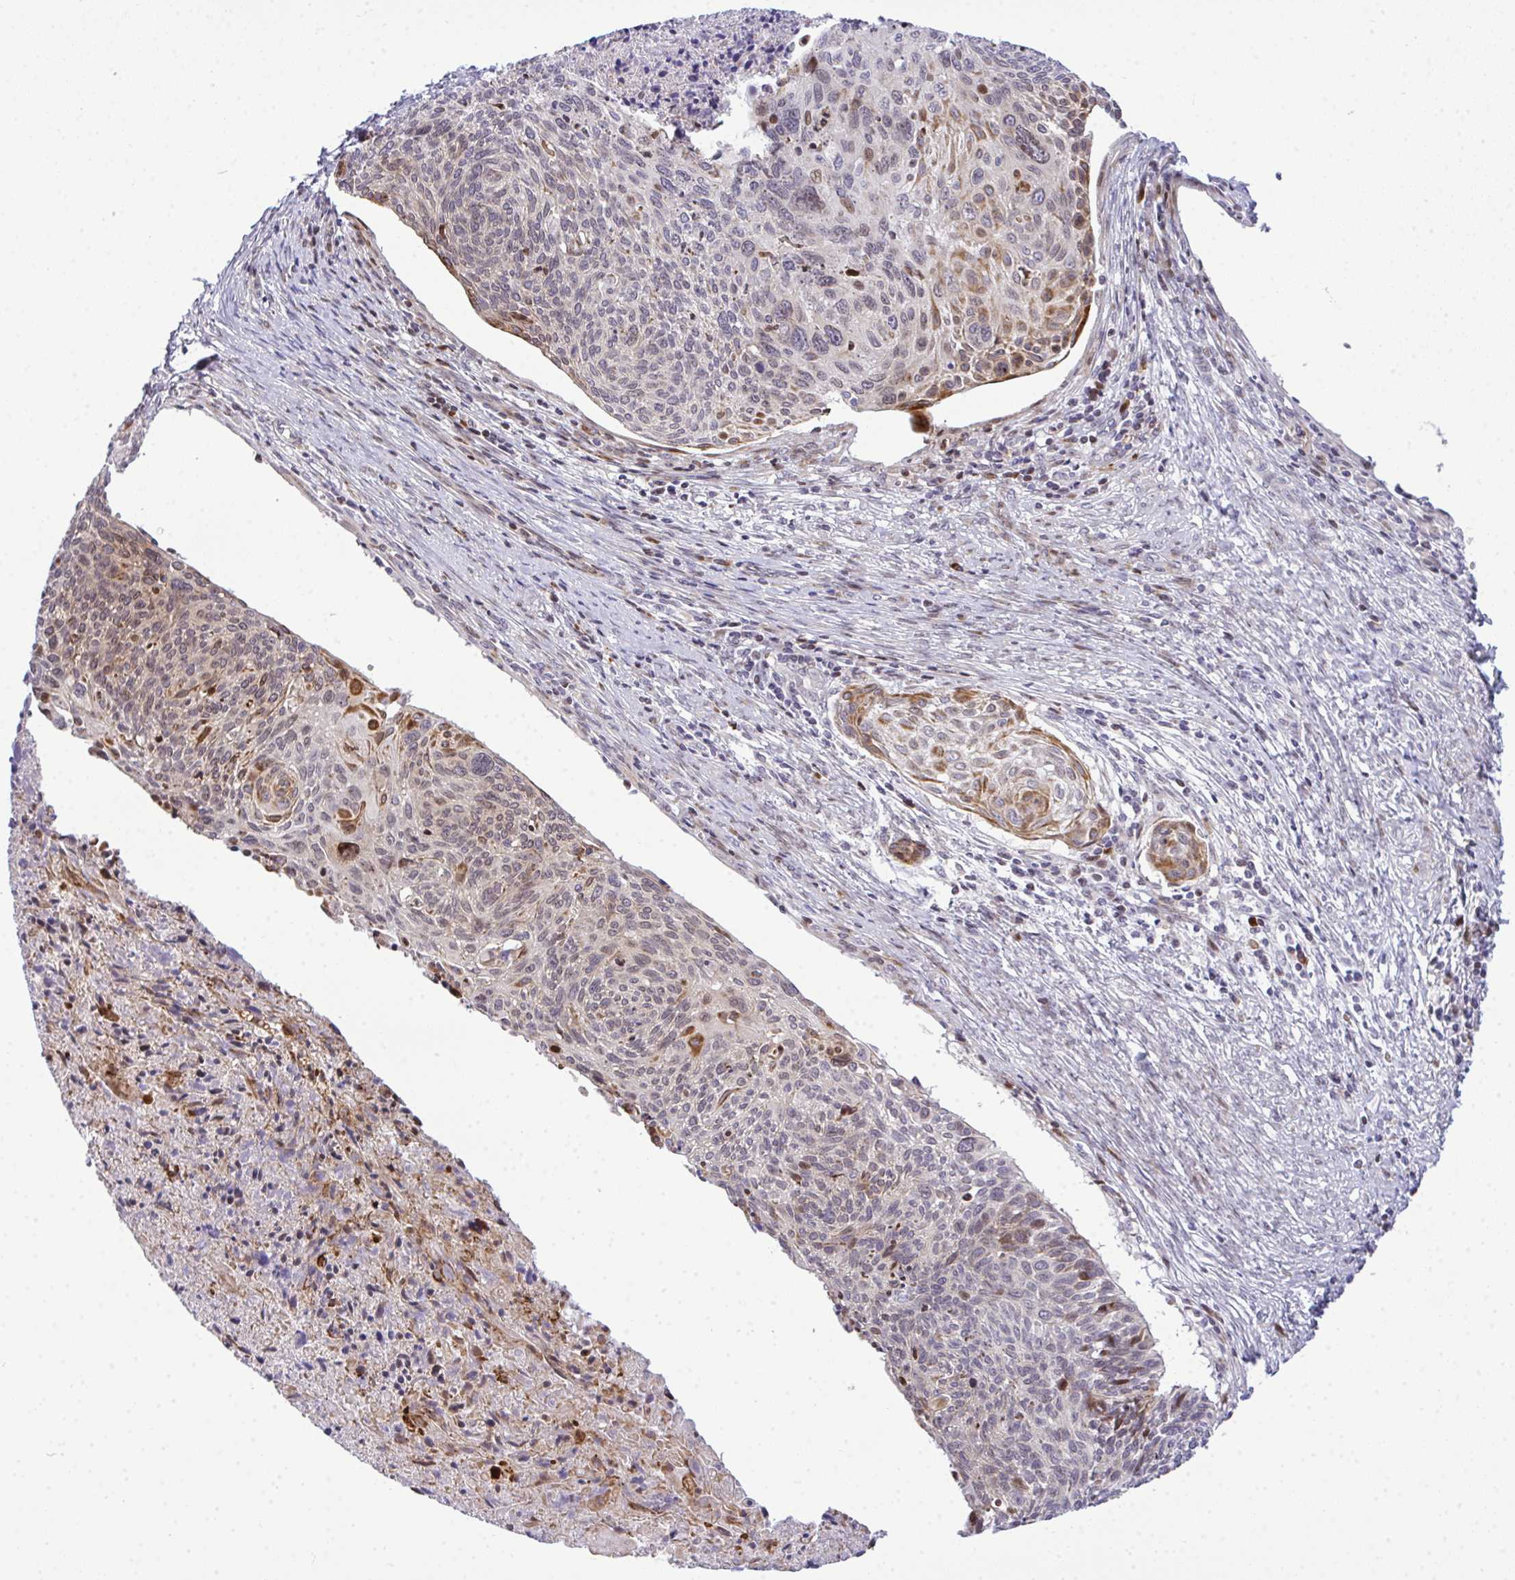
{"staining": {"intensity": "moderate", "quantity": "<25%", "location": "cytoplasmic/membranous"}, "tissue": "cervical cancer", "cell_type": "Tumor cells", "image_type": "cancer", "snomed": [{"axis": "morphology", "description": "Squamous cell carcinoma, NOS"}, {"axis": "topography", "description": "Cervix"}], "caption": "Immunohistochemistry (DAB (3,3'-diaminobenzidine)) staining of human cervical cancer shows moderate cytoplasmic/membranous protein expression in approximately <25% of tumor cells. The staining was performed using DAB (3,3'-diaminobenzidine) to visualize the protein expression in brown, while the nuclei were stained in blue with hematoxylin (Magnification: 20x).", "gene": "CASTOR2", "patient": {"sex": "female", "age": 49}}